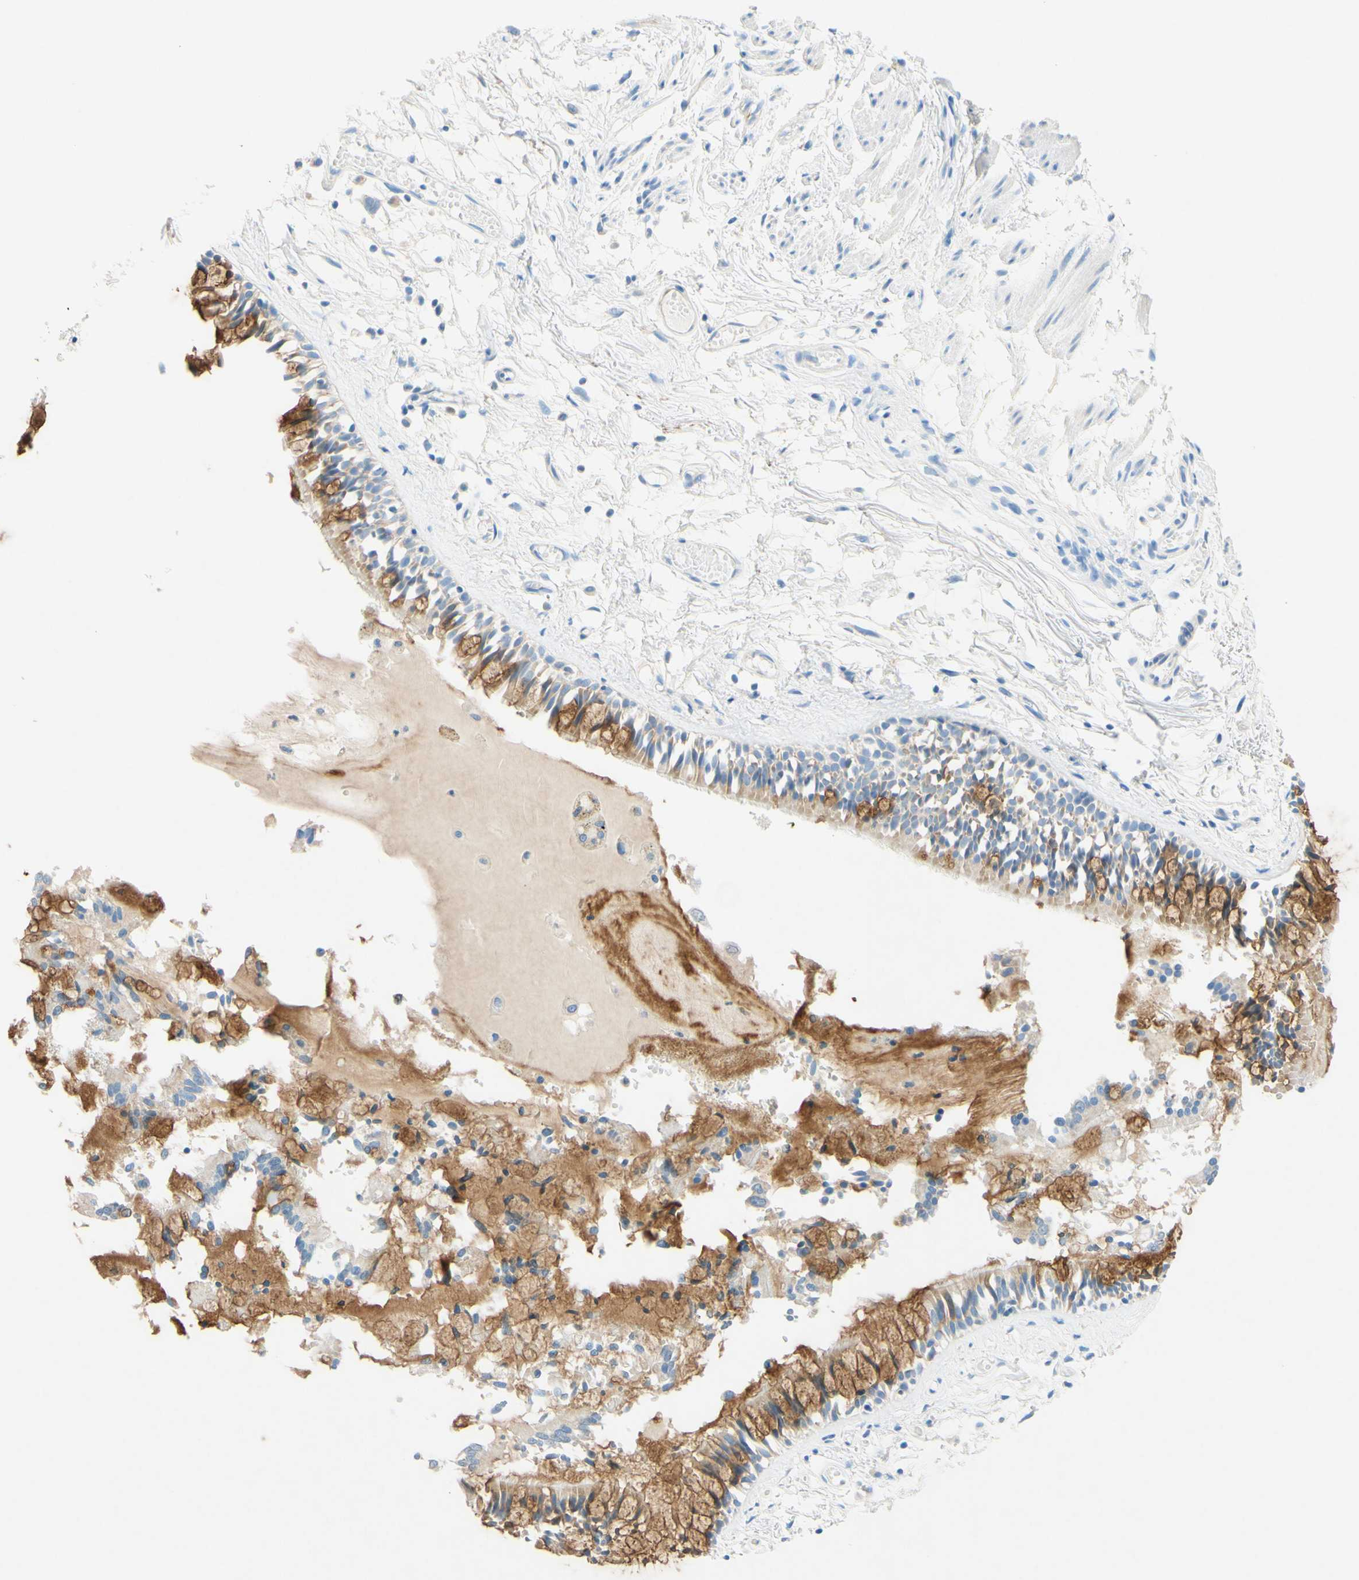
{"staining": {"intensity": "moderate", "quantity": "25%-75%", "location": "cytoplasmic/membranous"}, "tissue": "bronchus", "cell_type": "Respiratory epithelial cells", "image_type": "normal", "snomed": [{"axis": "morphology", "description": "Normal tissue, NOS"}, {"axis": "morphology", "description": "Inflammation, NOS"}, {"axis": "topography", "description": "Cartilage tissue"}, {"axis": "topography", "description": "Lung"}], "caption": "Unremarkable bronchus shows moderate cytoplasmic/membranous staining in about 25%-75% of respiratory epithelial cells.", "gene": "SLC46A1", "patient": {"sex": "male", "age": 71}}